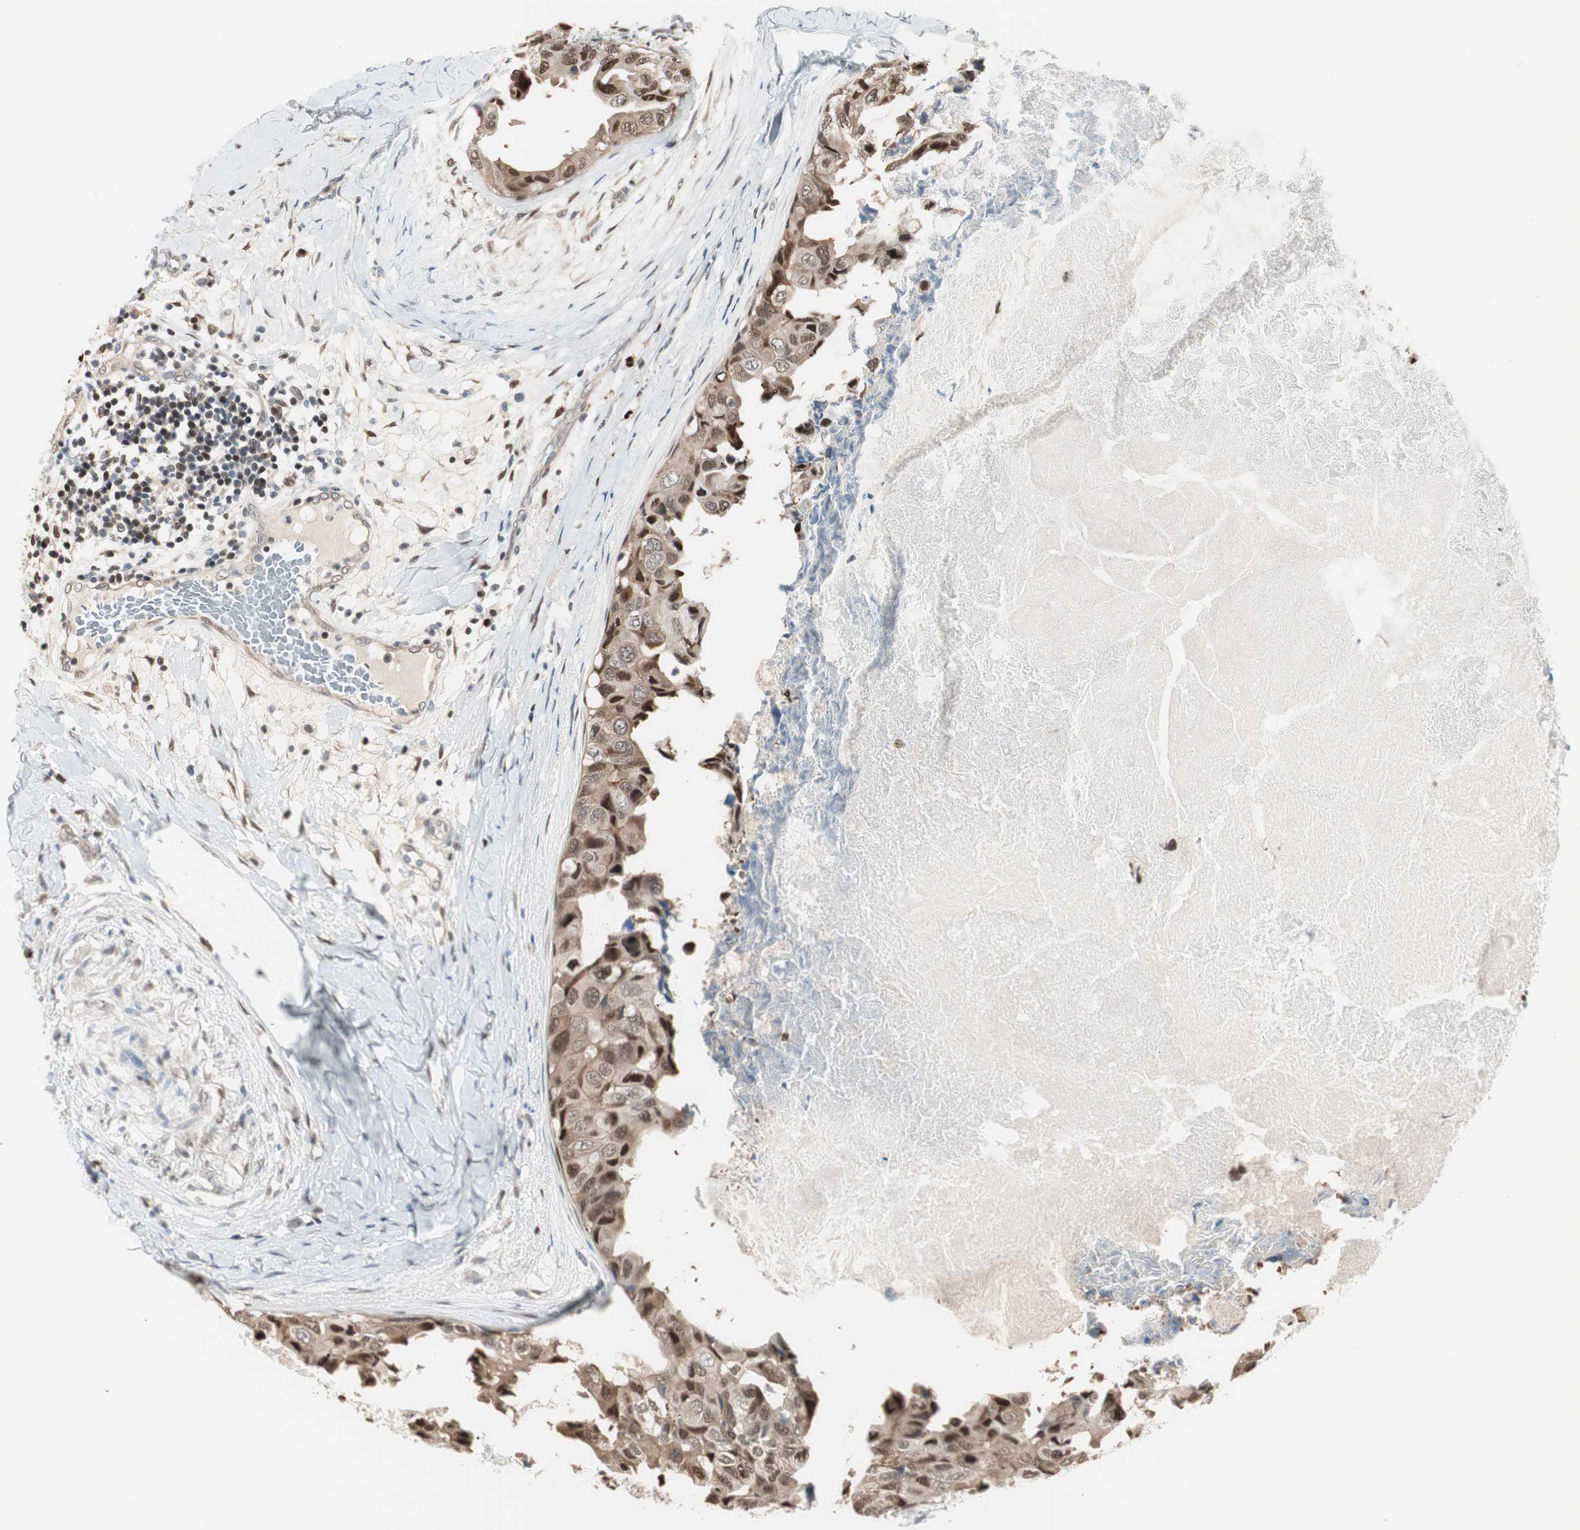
{"staining": {"intensity": "strong", "quantity": ">75%", "location": "nuclear"}, "tissue": "breast cancer", "cell_type": "Tumor cells", "image_type": "cancer", "snomed": [{"axis": "morphology", "description": "Duct carcinoma"}, {"axis": "topography", "description": "Breast"}], "caption": "Immunohistochemistry (DAB (3,3'-diaminobenzidine)) staining of infiltrating ductal carcinoma (breast) exhibits strong nuclear protein positivity in about >75% of tumor cells.", "gene": "LONP2", "patient": {"sex": "female", "age": 40}}